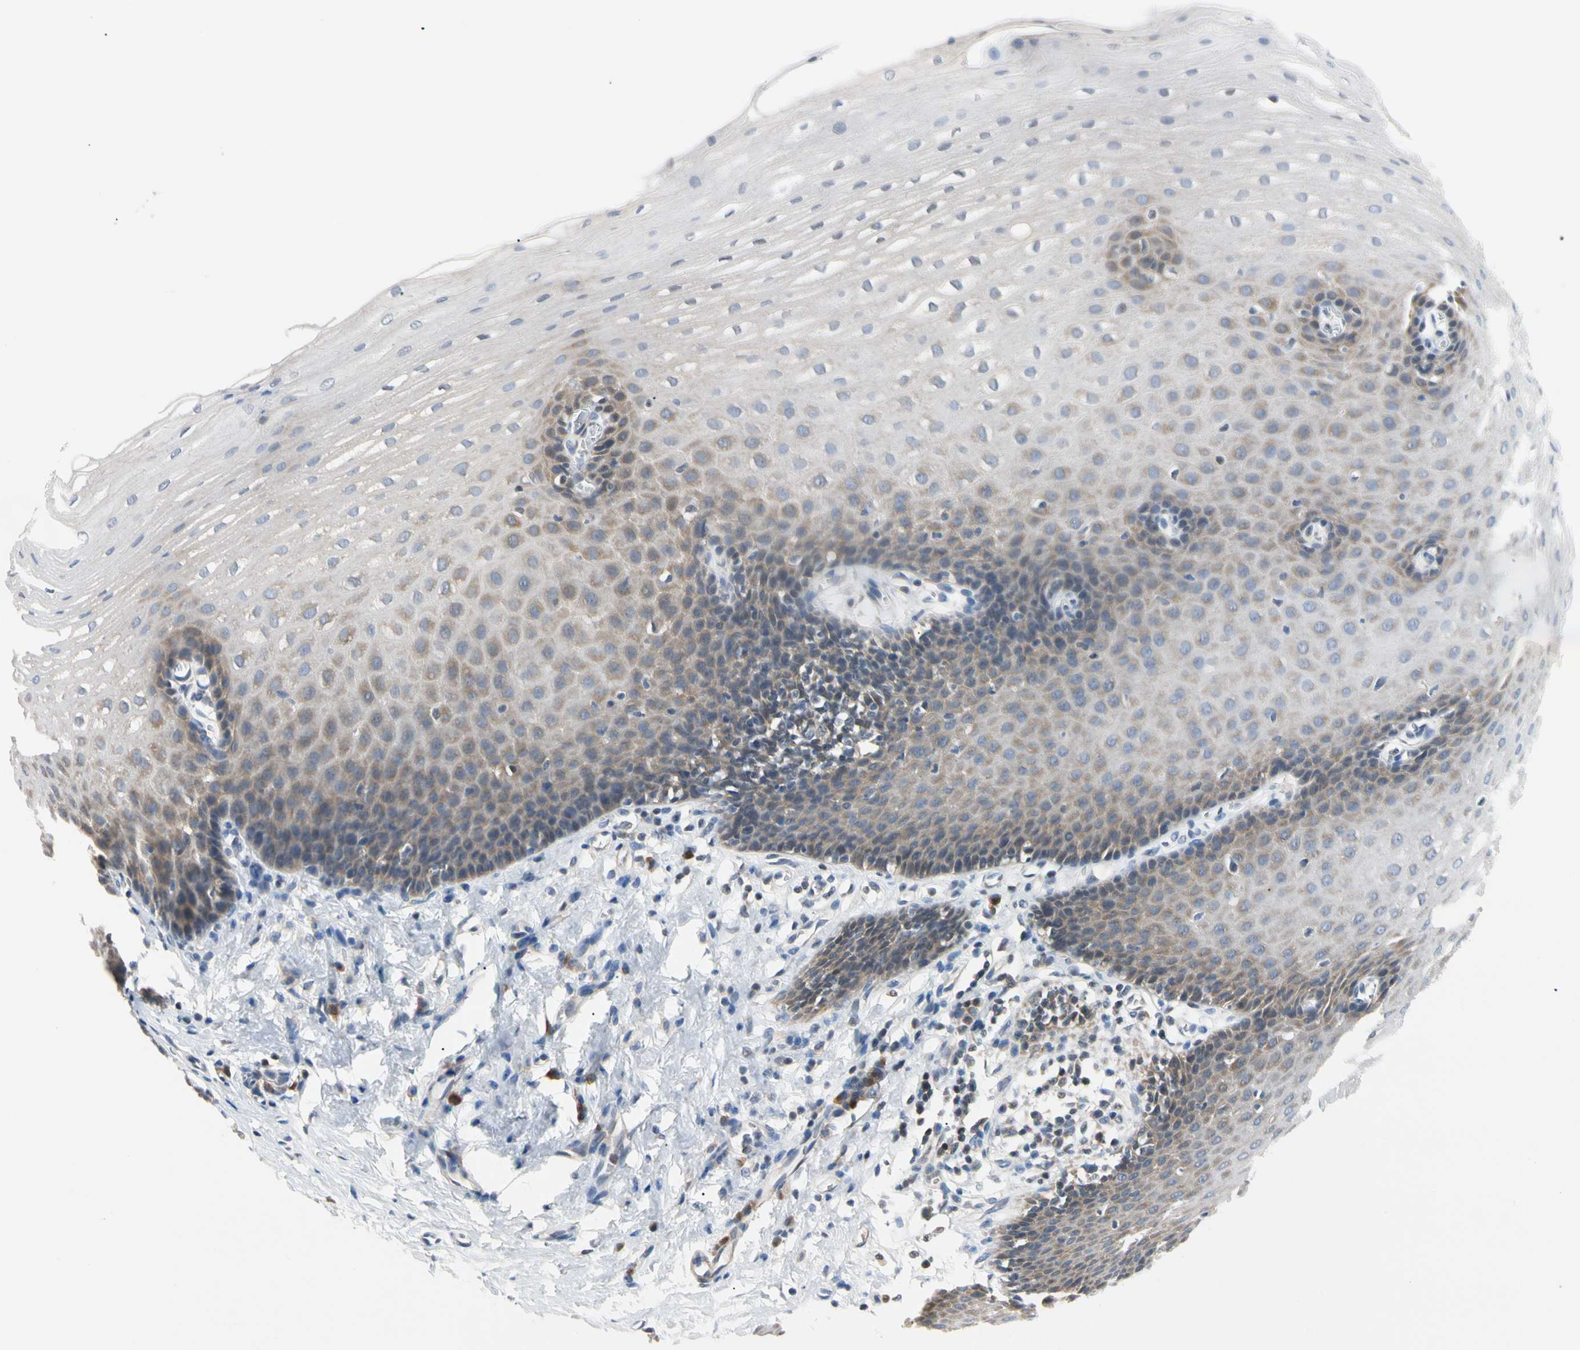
{"staining": {"intensity": "weak", "quantity": "25%-75%", "location": "cytoplasmic/membranous"}, "tissue": "esophagus", "cell_type": "Squamous epithelial cells", "image_type": "normal", "snomed": [{"axis": "morphology", "description": "Normal tissue, NOS"}, {"axis": "topography", "description": "Esophagus"}], "caption": "Protein analysis of unremarkable esophagus displays weak cytoplasmic/membranous expression in about 25%-75% of squamous epithelial cells. The protein of interest is shown in brown color, while the nuclei are stained blue.", "gene": "SEC23B", "patient": {"sex": "male", "age": 70}}